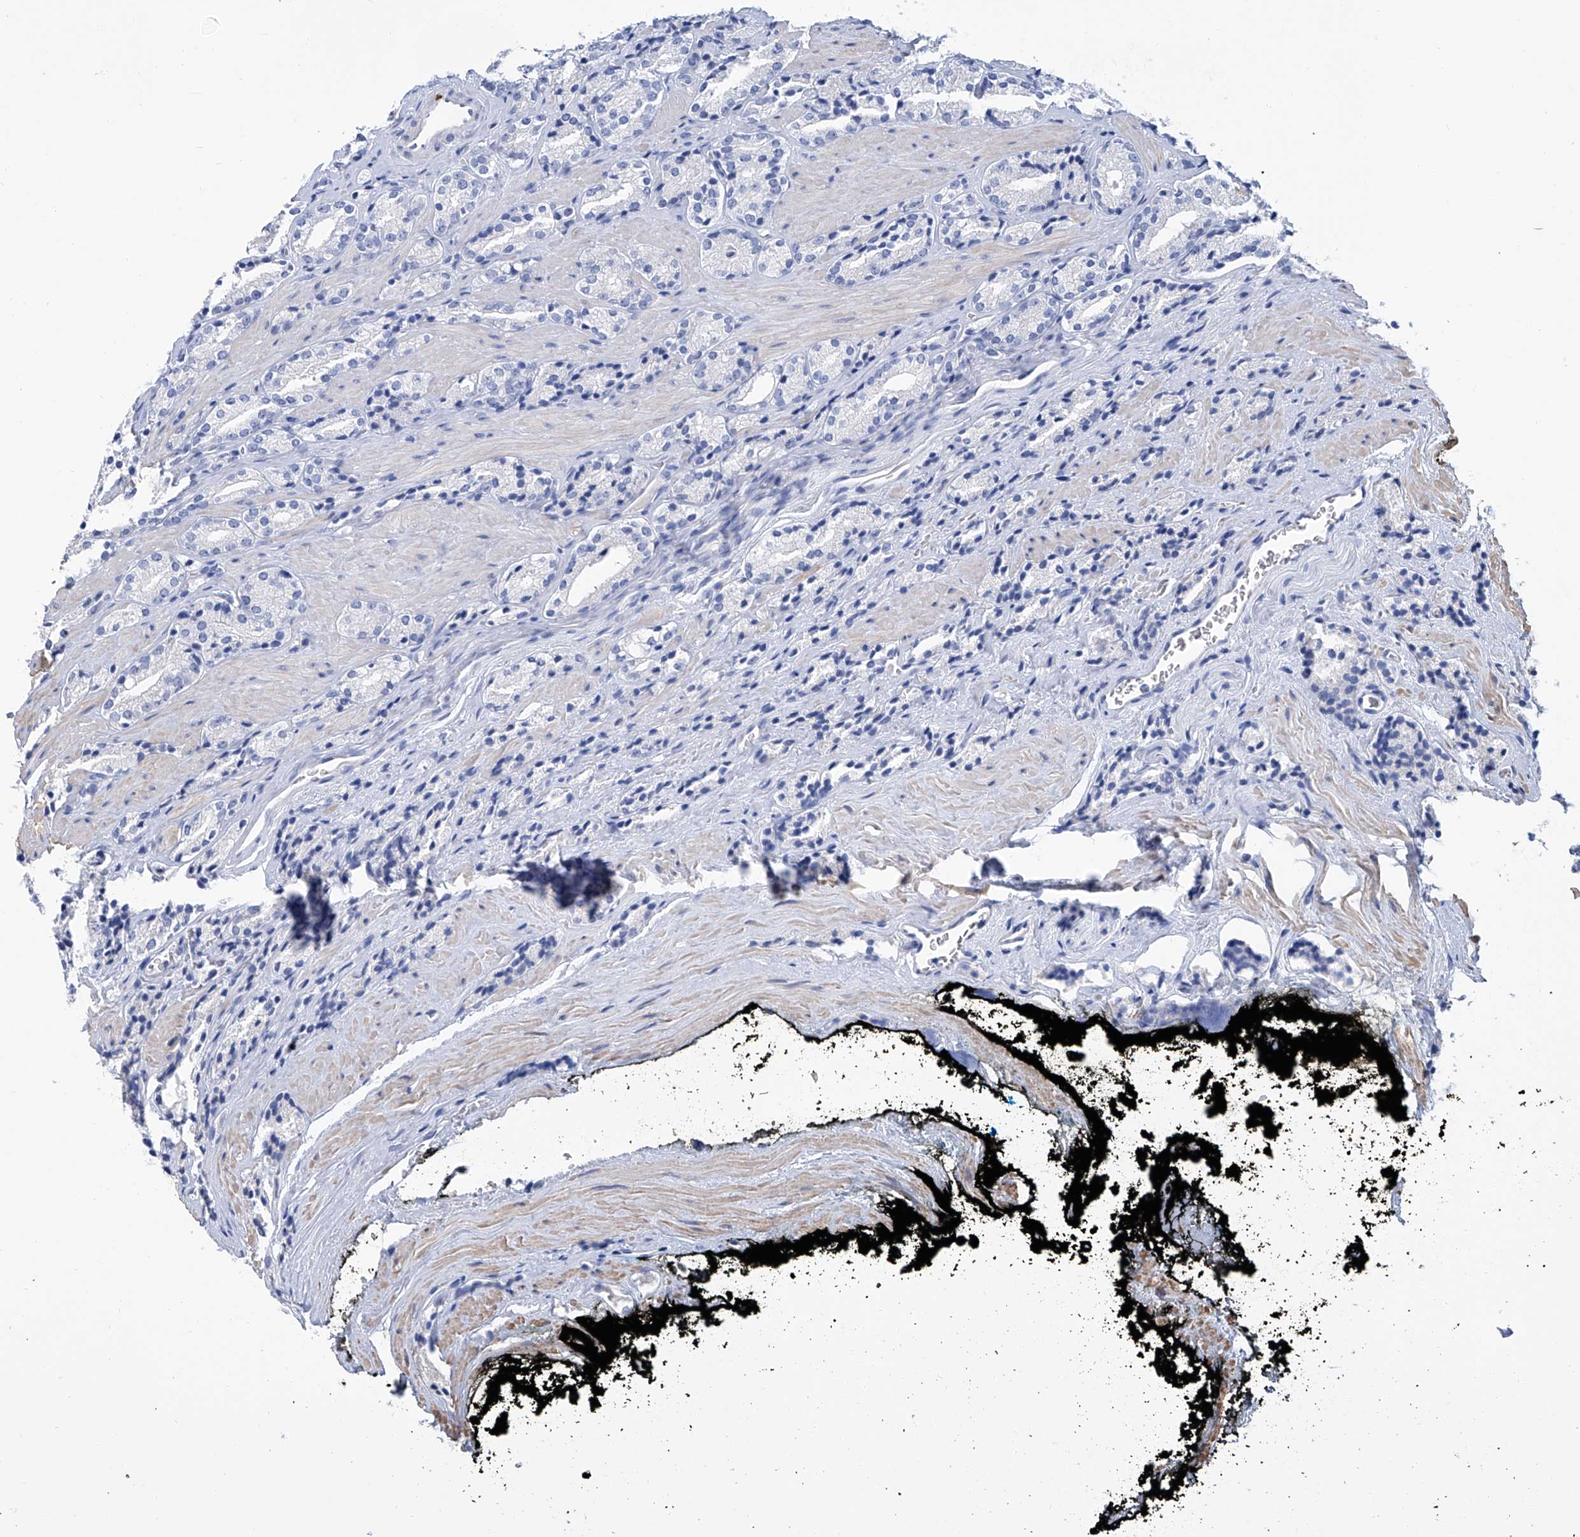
{"staining": {"intensity": "negative", "quantity": "none", "location": "none"}, "tissue": "prostate cancer", "cell_type": "Tumor cells", "image_type": "cancer", "snomed": [{"axis": "morphology", "description": "Adenocarcinoma, High grade"}, {"axis": "topography", "description": "Prostate"}], "caption": "Immunohistochemistry (IHC) micrograph of neoplastic tissue: human prostate cancer (adenocarcinoma (high-grade)) stained with DAB shows no significant protein expression in tumor cells.", "gene": "GPT", "patient": {"sex": "male", "age": 71}}